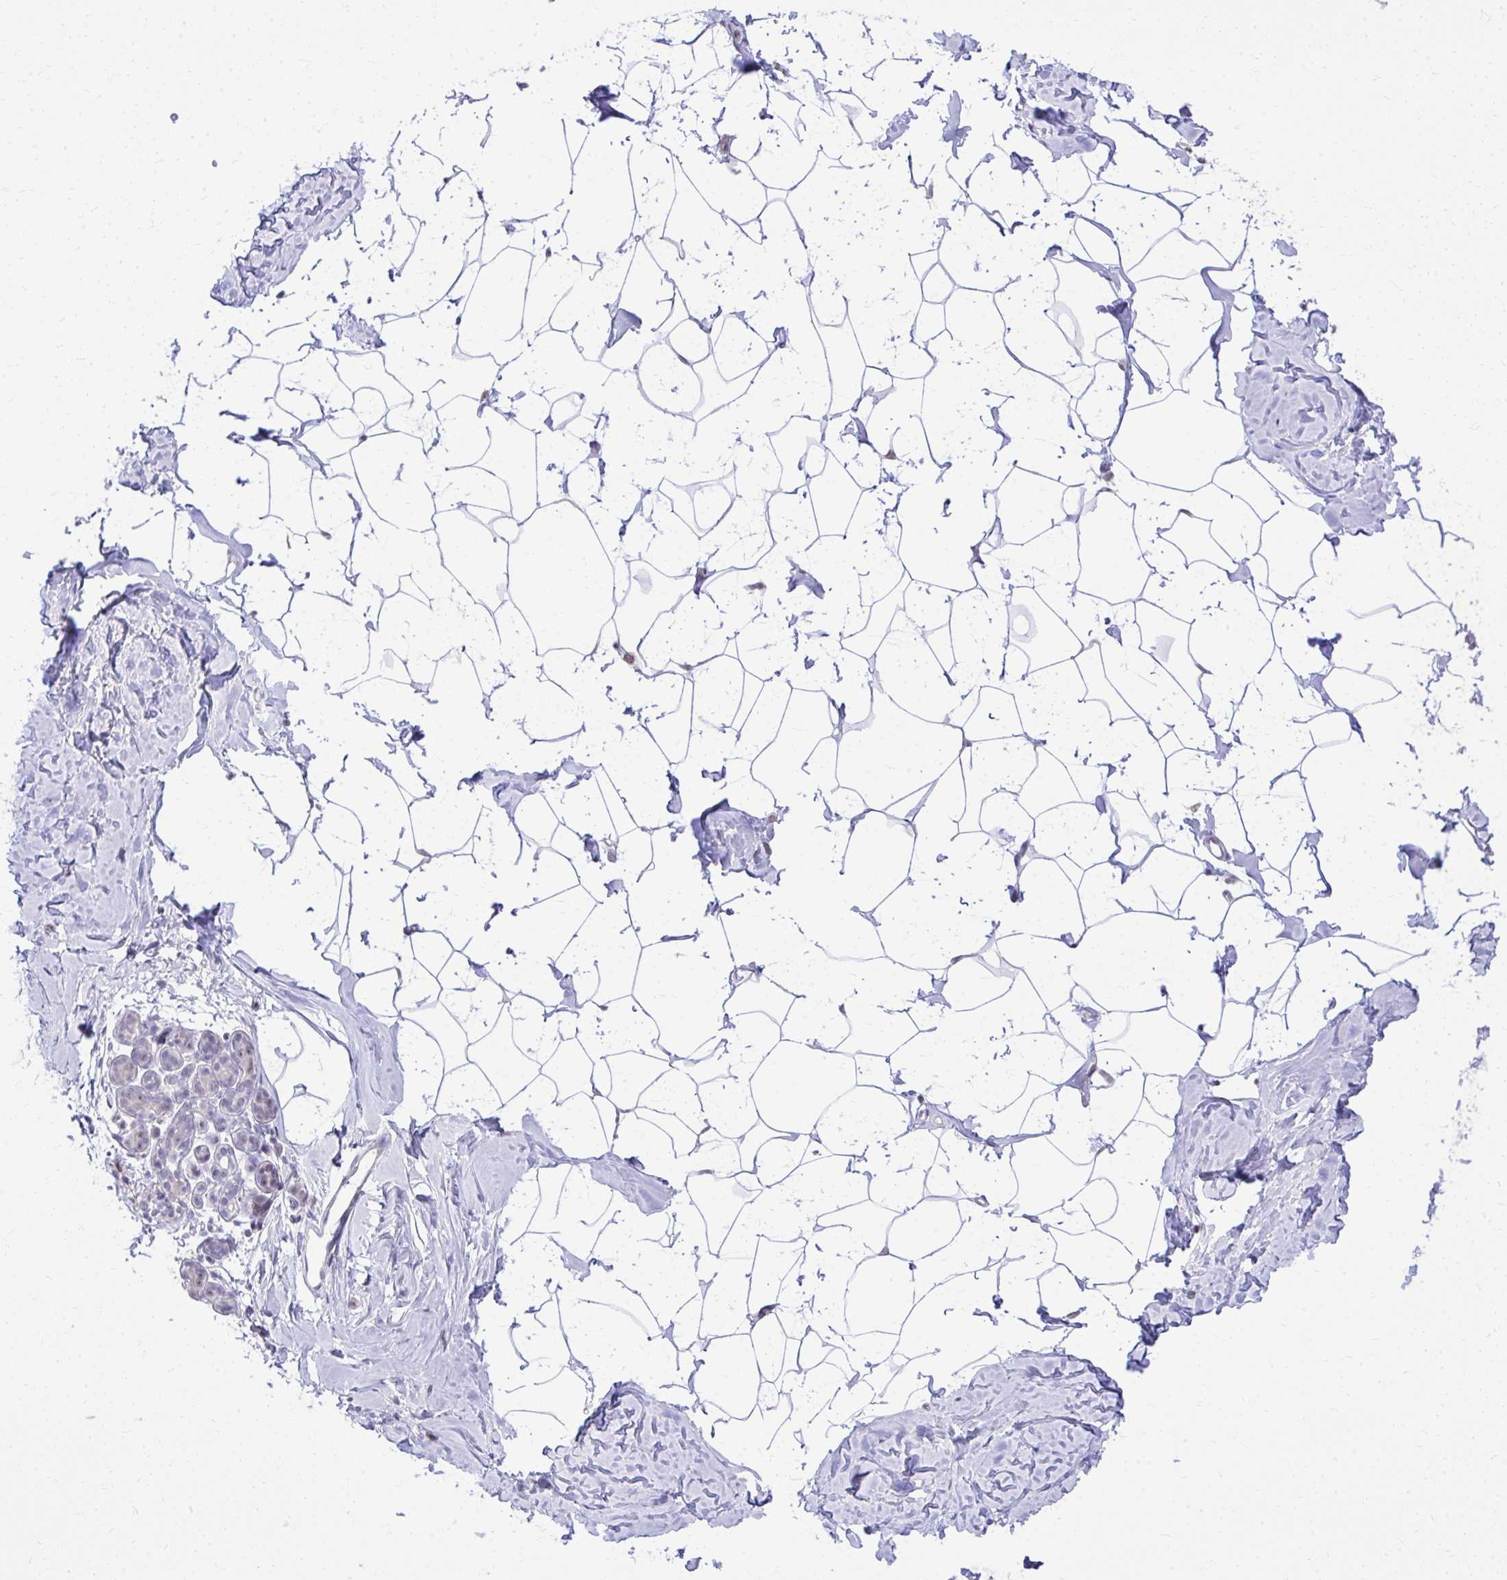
{"staining": {"intensity": "negative", "quantity": "none", "location": "none"}, "tissue": "breast", "cell_type": "Adipocytes", "image_type": "normal", "snomed": [{"axis": "morphology", "description": "Normal tissue, NOS"}, {"axis": "topography", "description": "Breast"}], "caption": "This is an immunohistochemistry photomicrograph of unremarkable breast. There is no positivity in adipocytes.", "gene": "EID3", "patient": {"sex": "female", "age": 32}}